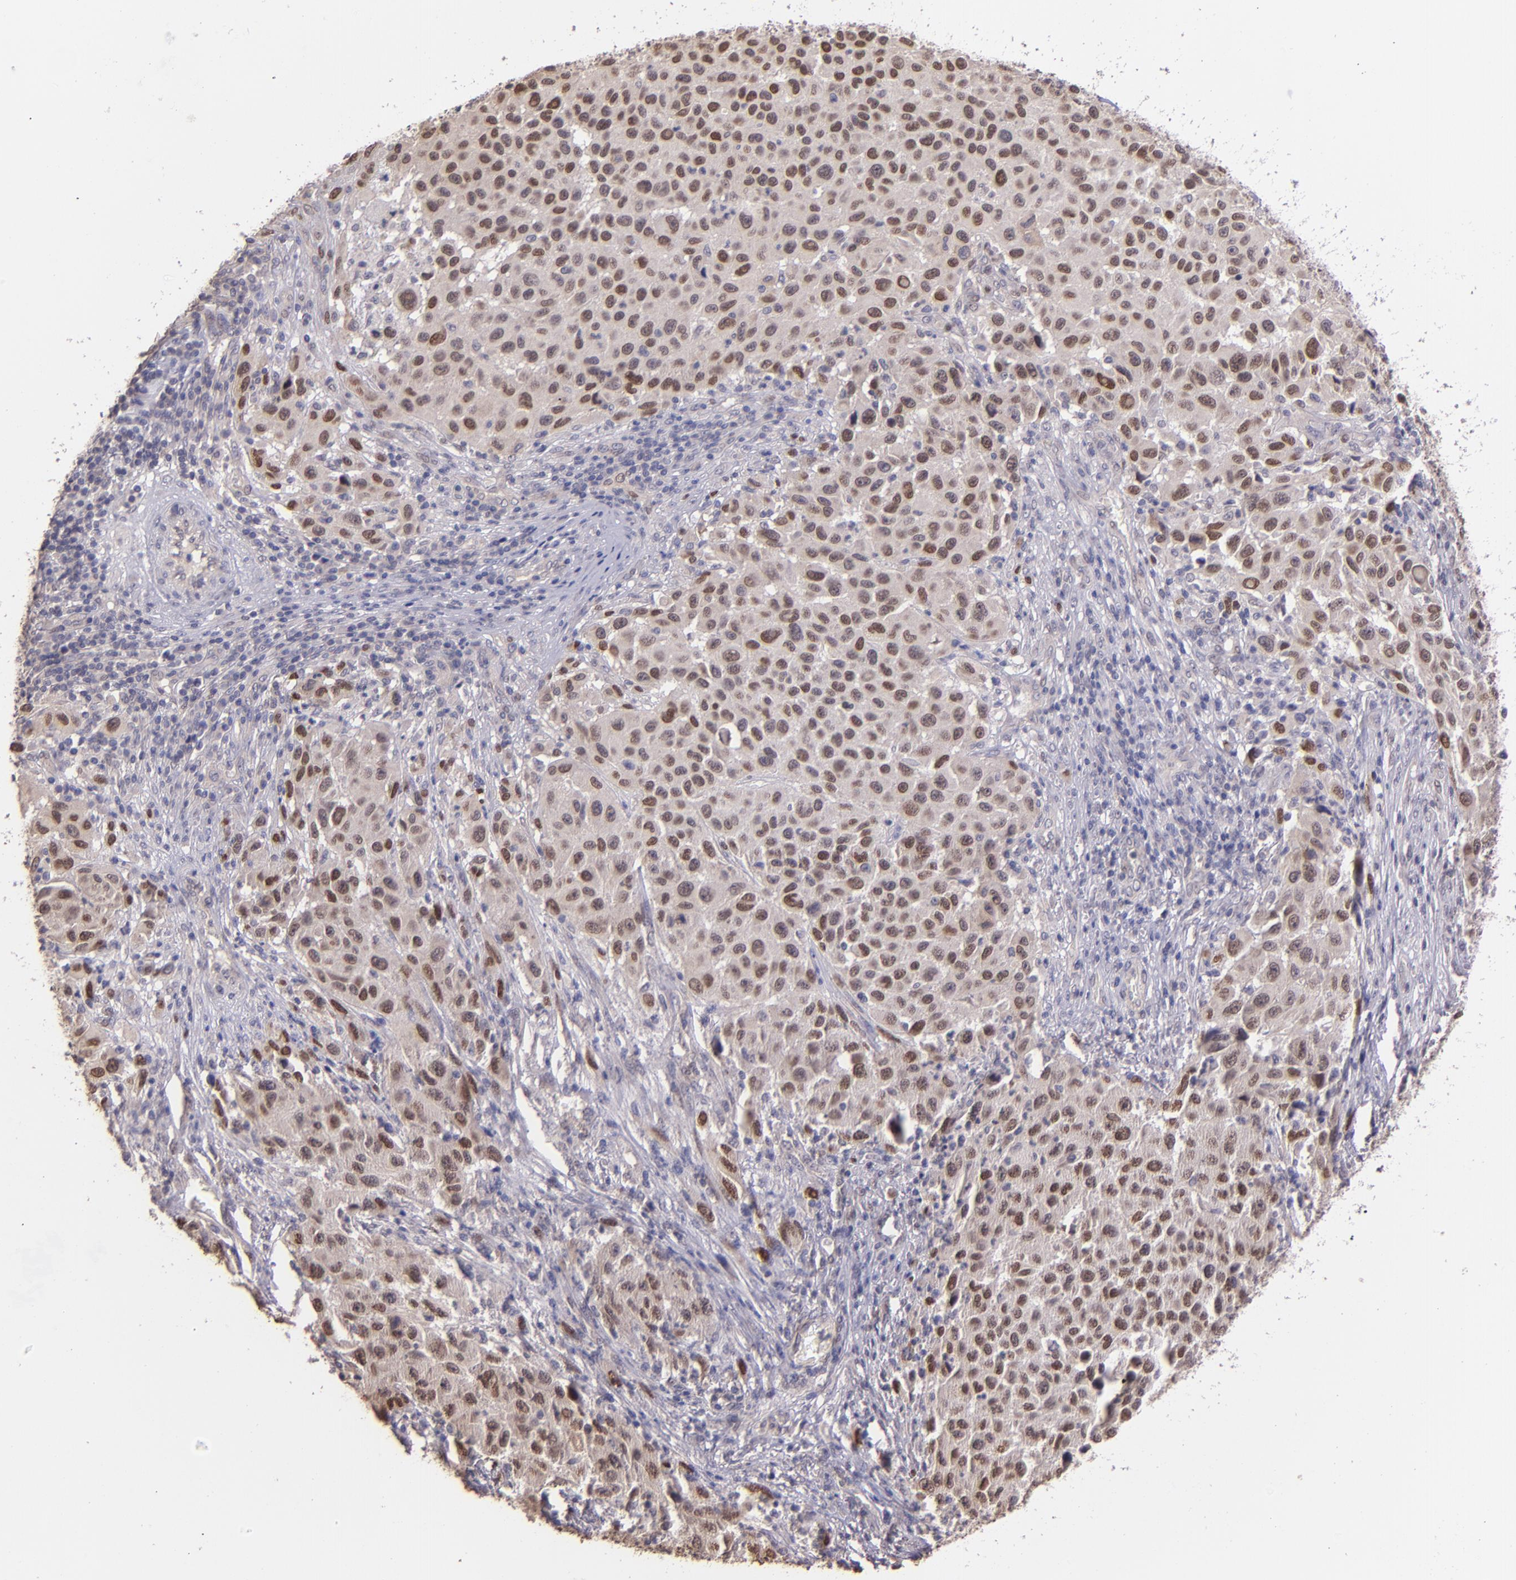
{"staining": {"intensity": "moderate", "quantity": ">75%", "location": "nuclear"}, "tissue": "melanoma", "cell_type": "Tumor cells", "image_type": "cancer", "snomed": [{"axis": "morphology", "description": "Malignant melanoma, Metastatic site"}, {"axis": "topography", "description": "Lymph node"}], "caption": "Human melanoma stained for a protein (brown) reveals moderate nuclear positive expression in about >75% of tumor cells.", "gene": "NUP62CL", "patient": {"sex": "male", "age": 61}}